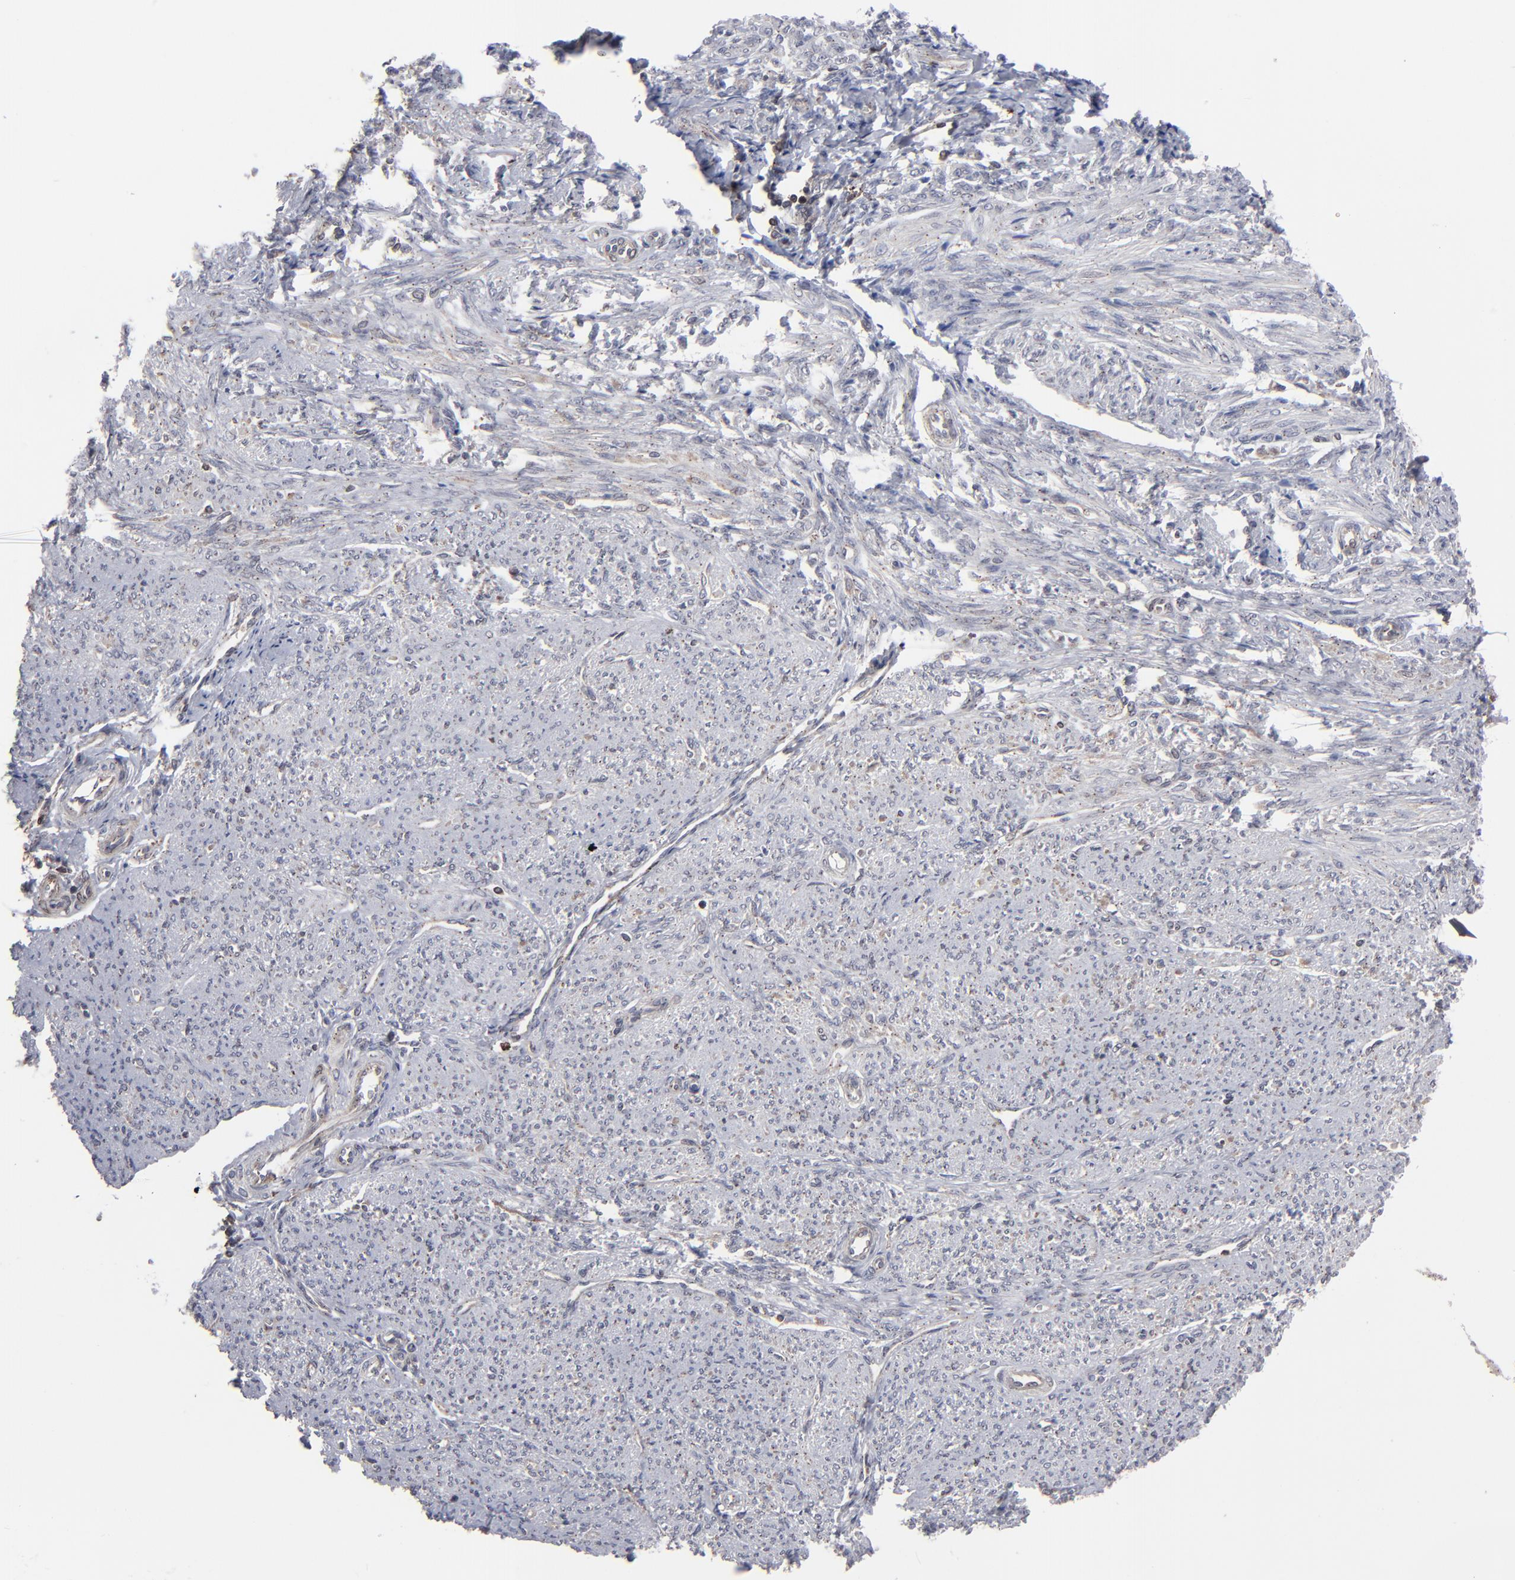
{"staining": {"intensity": "negative", "quantity": "none", "location": "none"}, "tissue": "smooth muscle", "cell_type": "Smooth muscle cells", "image_type": "normal", "snomed": [{"axis": "morphology", "description": "Normal tissue, NOS"}, {"axis": "topography", "description": "Smooth muscle"}], "caption": "This image is of benign smooth muscle stained with IHC to label a protein in brown with the nuclei are counter-stained blue. There is no staining in smooth muscle cells.", "gene": "KIAA2026", "patient": {"sex": "female", "age": 65}}